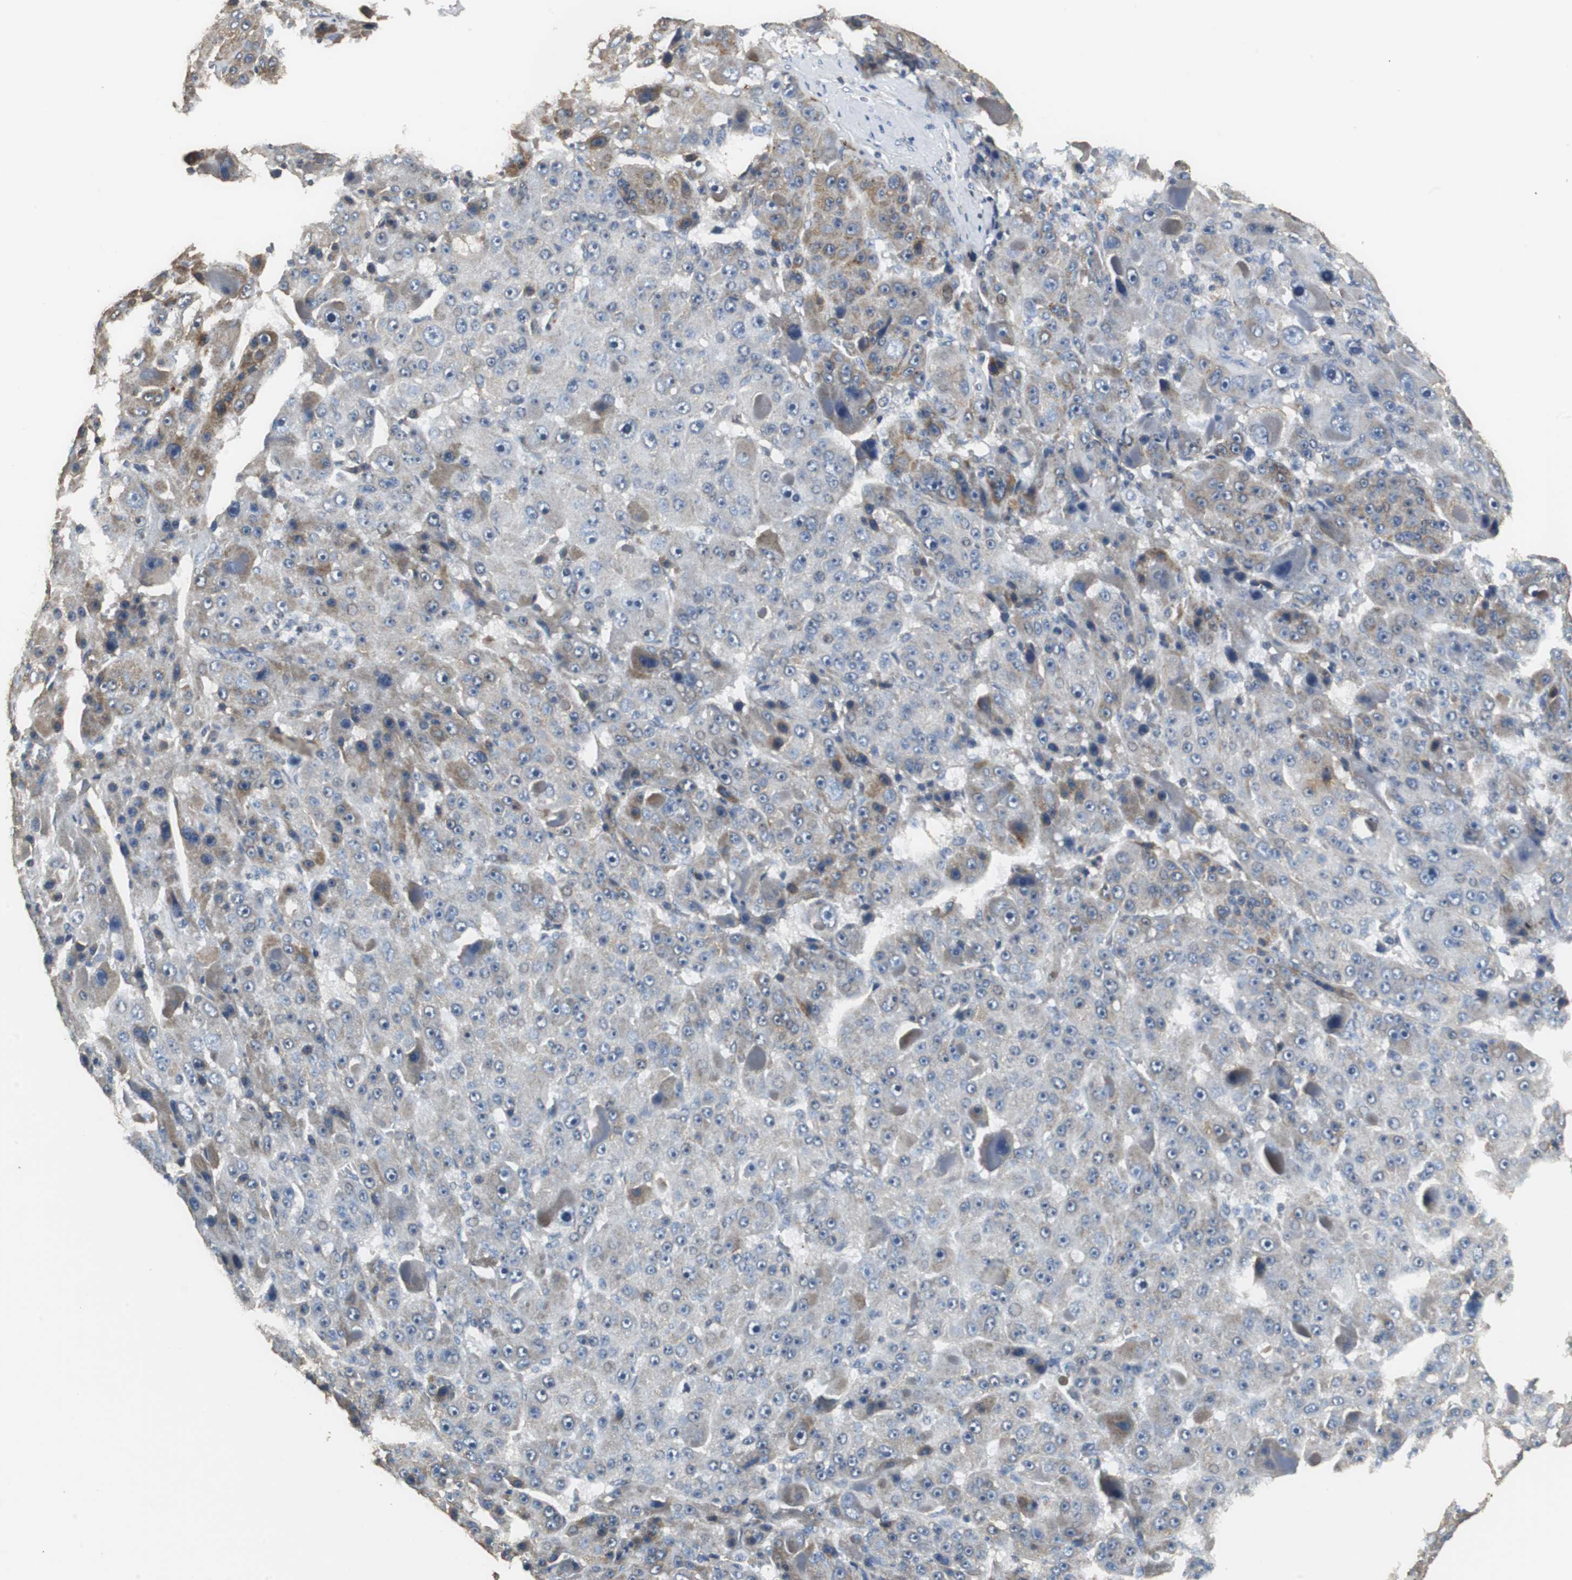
{"staining": {"intensity": "weak", "quantity": "<25%", "location": "cytoplasmic/membranous"}, "tissue": "liver cancer", "cell_type": "Tumor cells", "image_type": "cancer", "snomed": [{"axis": "morphology", "description": "Carcinoma, Hepatocellular, NOS"}, {"axis": "topography", "description": "Liver"}], "caption": "Tumor cells show no significant protein positivity in hepatocellular carcinoma (liver).", "gene": "NNT", "patient": {"sex": "male", "age": 76}}